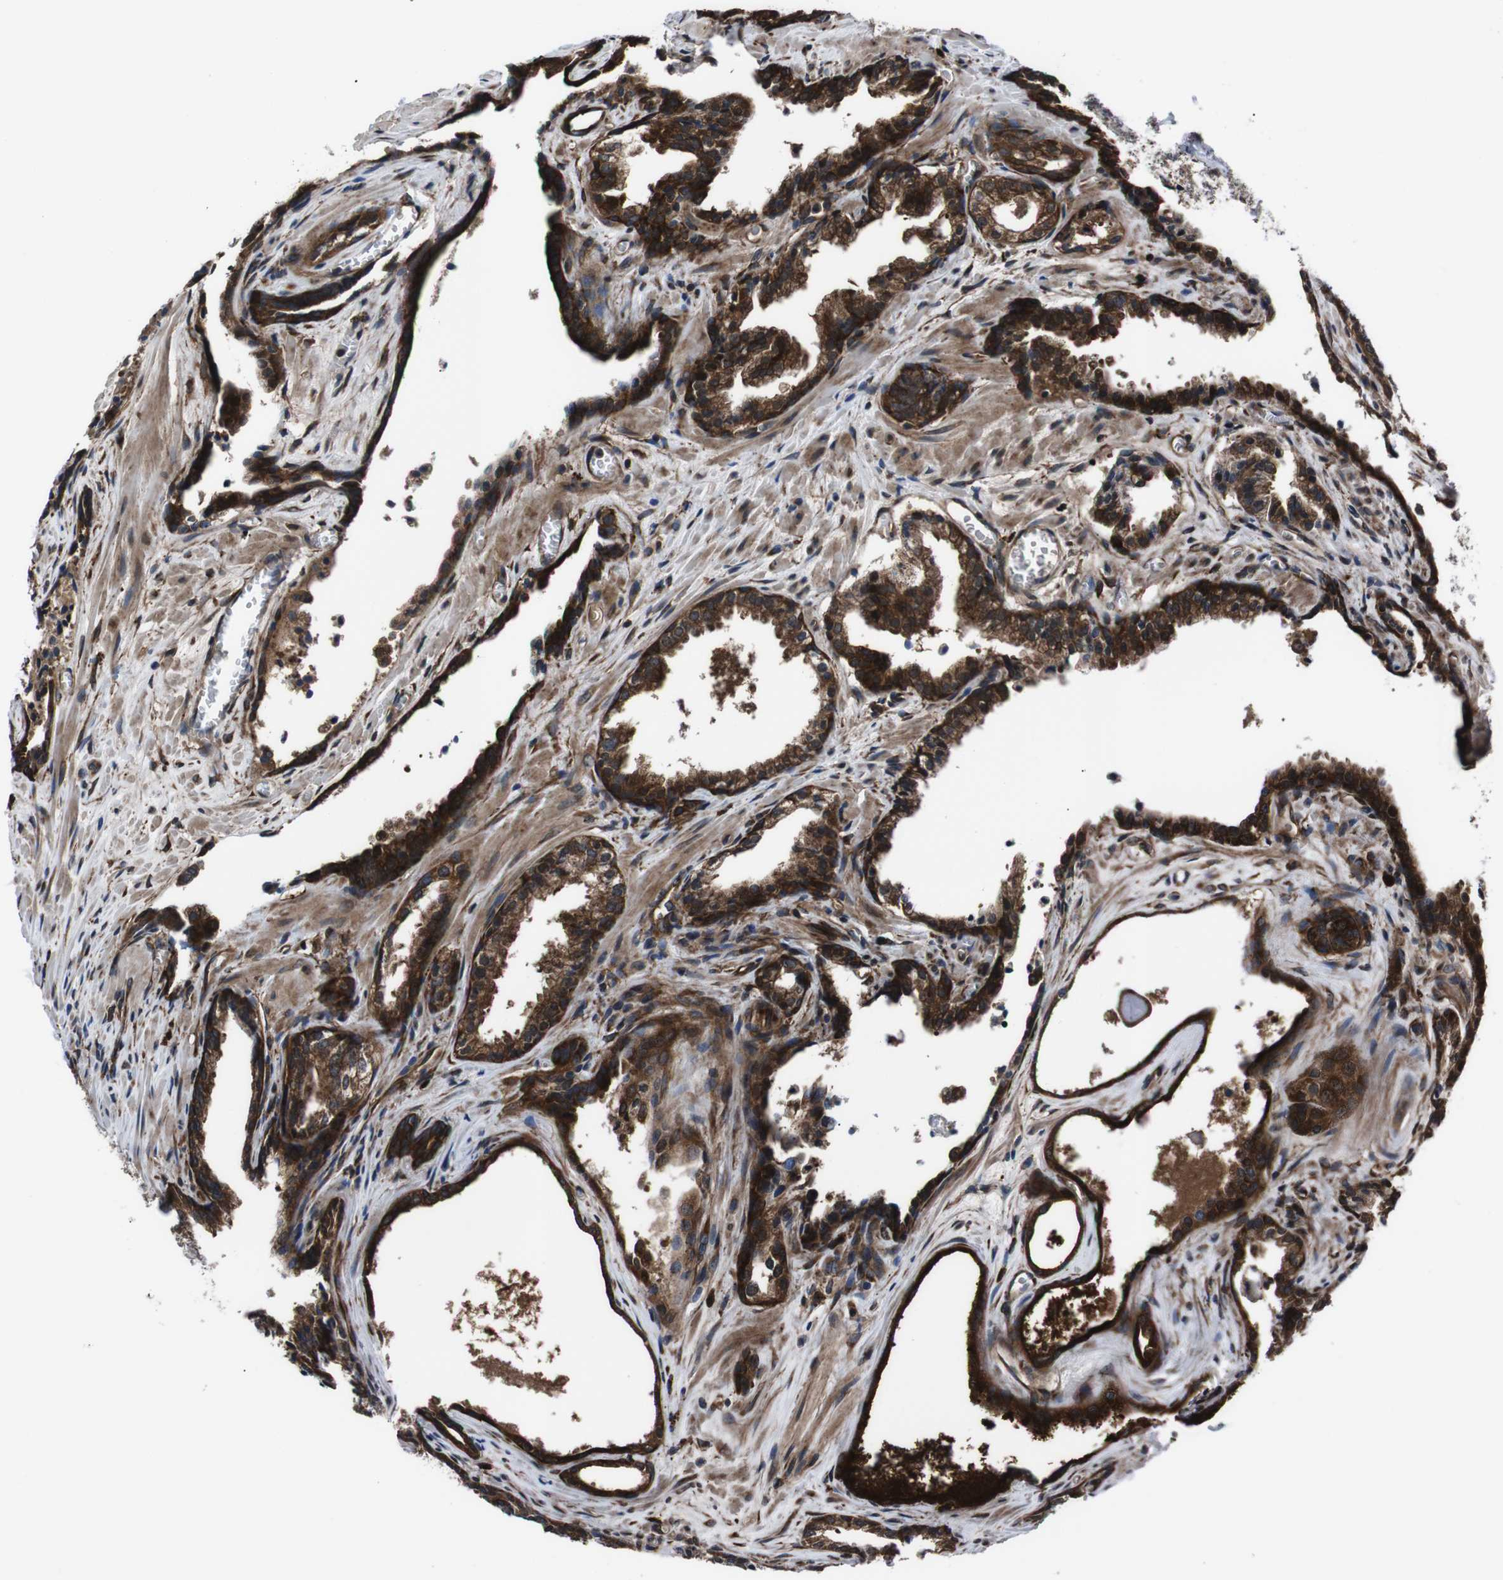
{"staining": {"intensity": "strong", "quantity": ">75%", "location": "cytoplasmic/membranous"}, "tissue": "prostate cancer", "cell_type": "Tumor cells", "image_type": "cancer", "snomed": [{"axis": "morphology", "description": "Adenocarcinoma, Low grade"}, {"axis": "topography", "description": "Prostate"}], "caption": "Protein expression analysis of prostate cancer (adenocarcinoma (low-grade)) reveals strong cytoplasmic/membranous staining in about >75% of tumor cells.", "gene": "EIF4A2", "patient": {"sex": "male", "age": 60}}